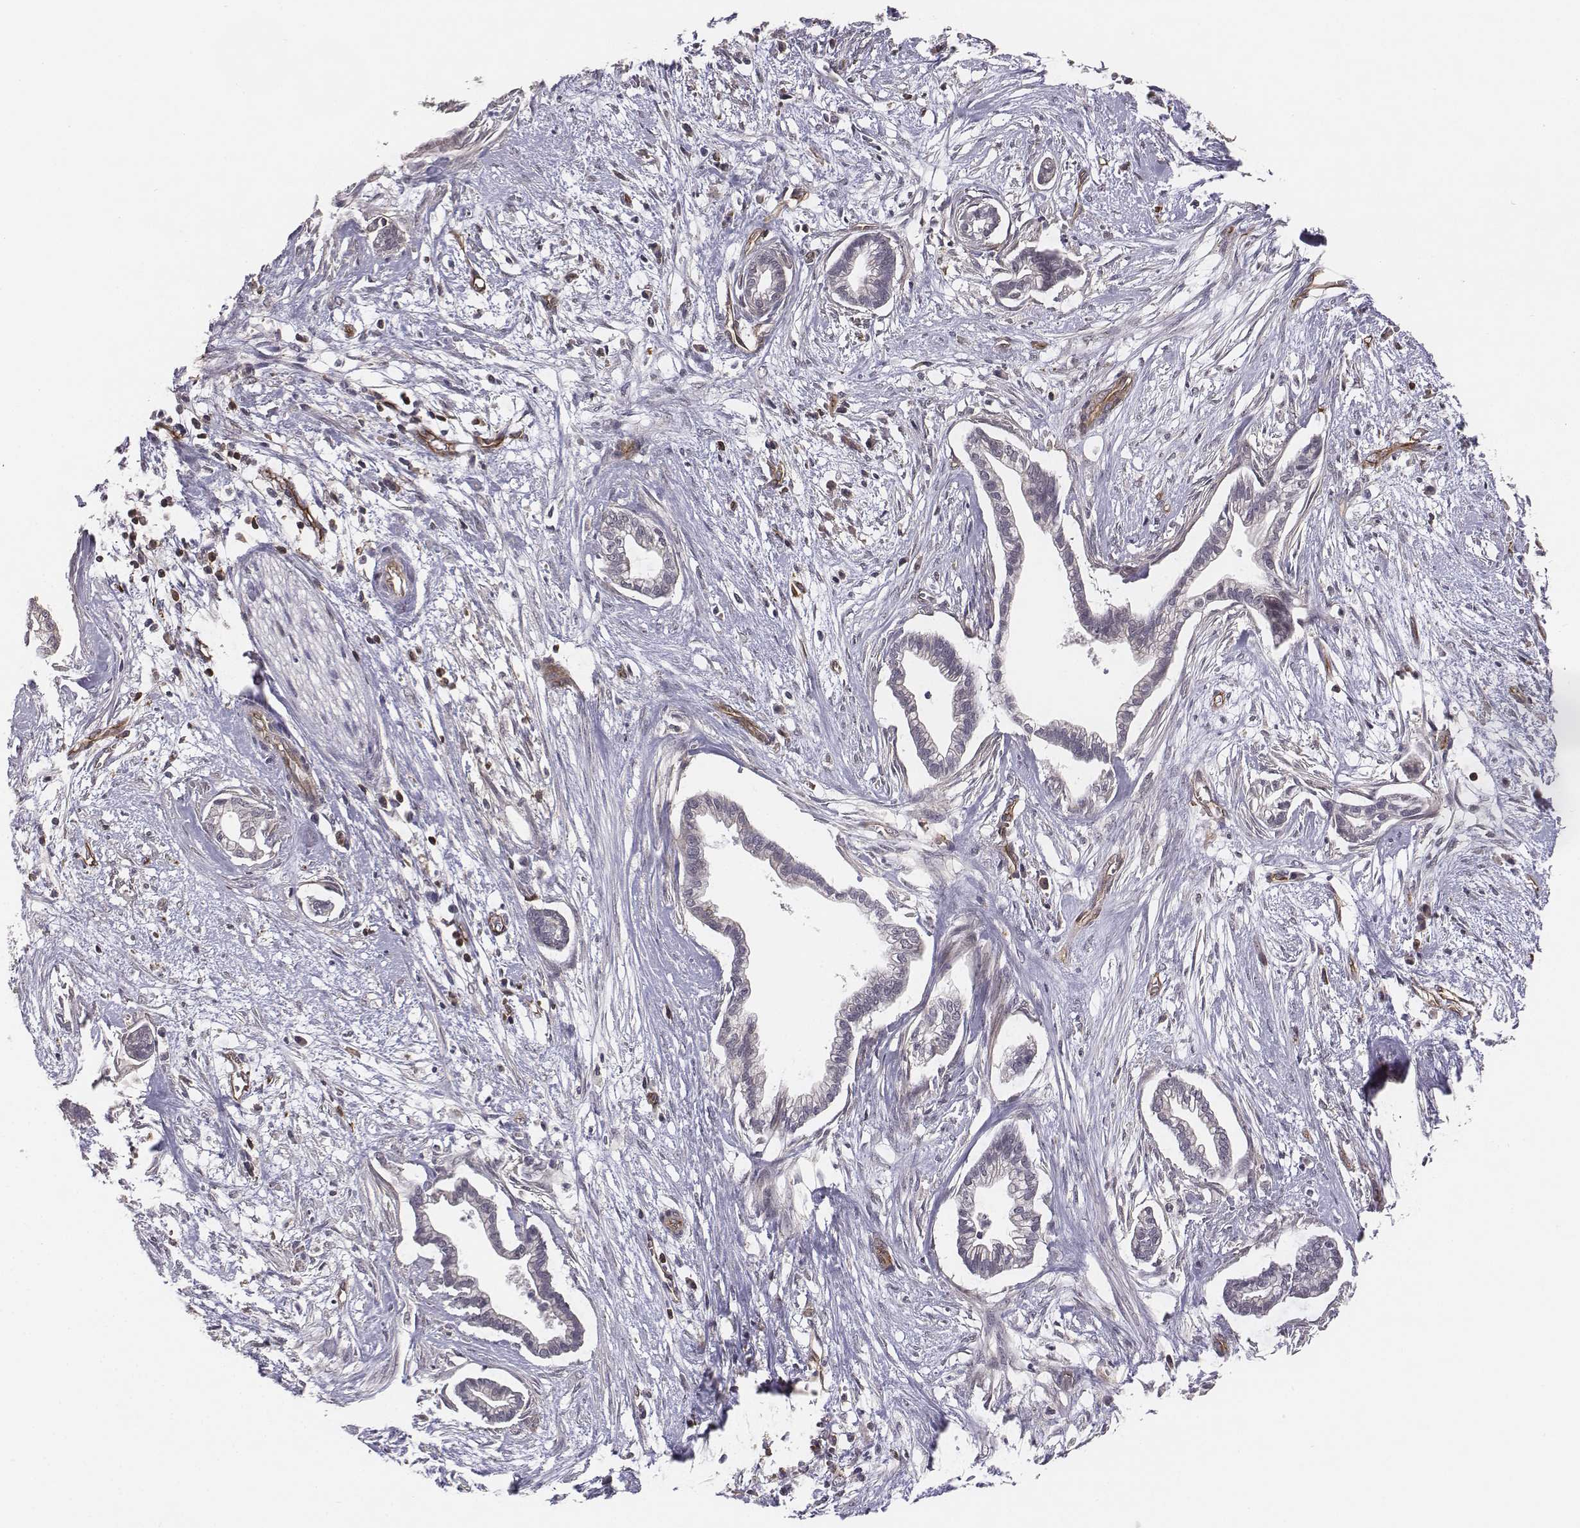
{"staining": {"intensity": "negative", "quantity": "none", "location": "none"}, "tissue": "cervical cancer", "cell_type": "Tumor cells", "image_type": "cancer", "snomed": [{"axis": "morphology", "description": "Adenocarcinoma, NOS"}, {"axis": "topography", "description": "Cervix"}], "caption": "Immunohistochemistry photomicrograph of neoplastic tissue: human cervical cancer stained with DAB demonstrates no significant protein positivity in tumor cells.", "gene": "PTPRG", "patient": {"sex": "female", "age": 62}}